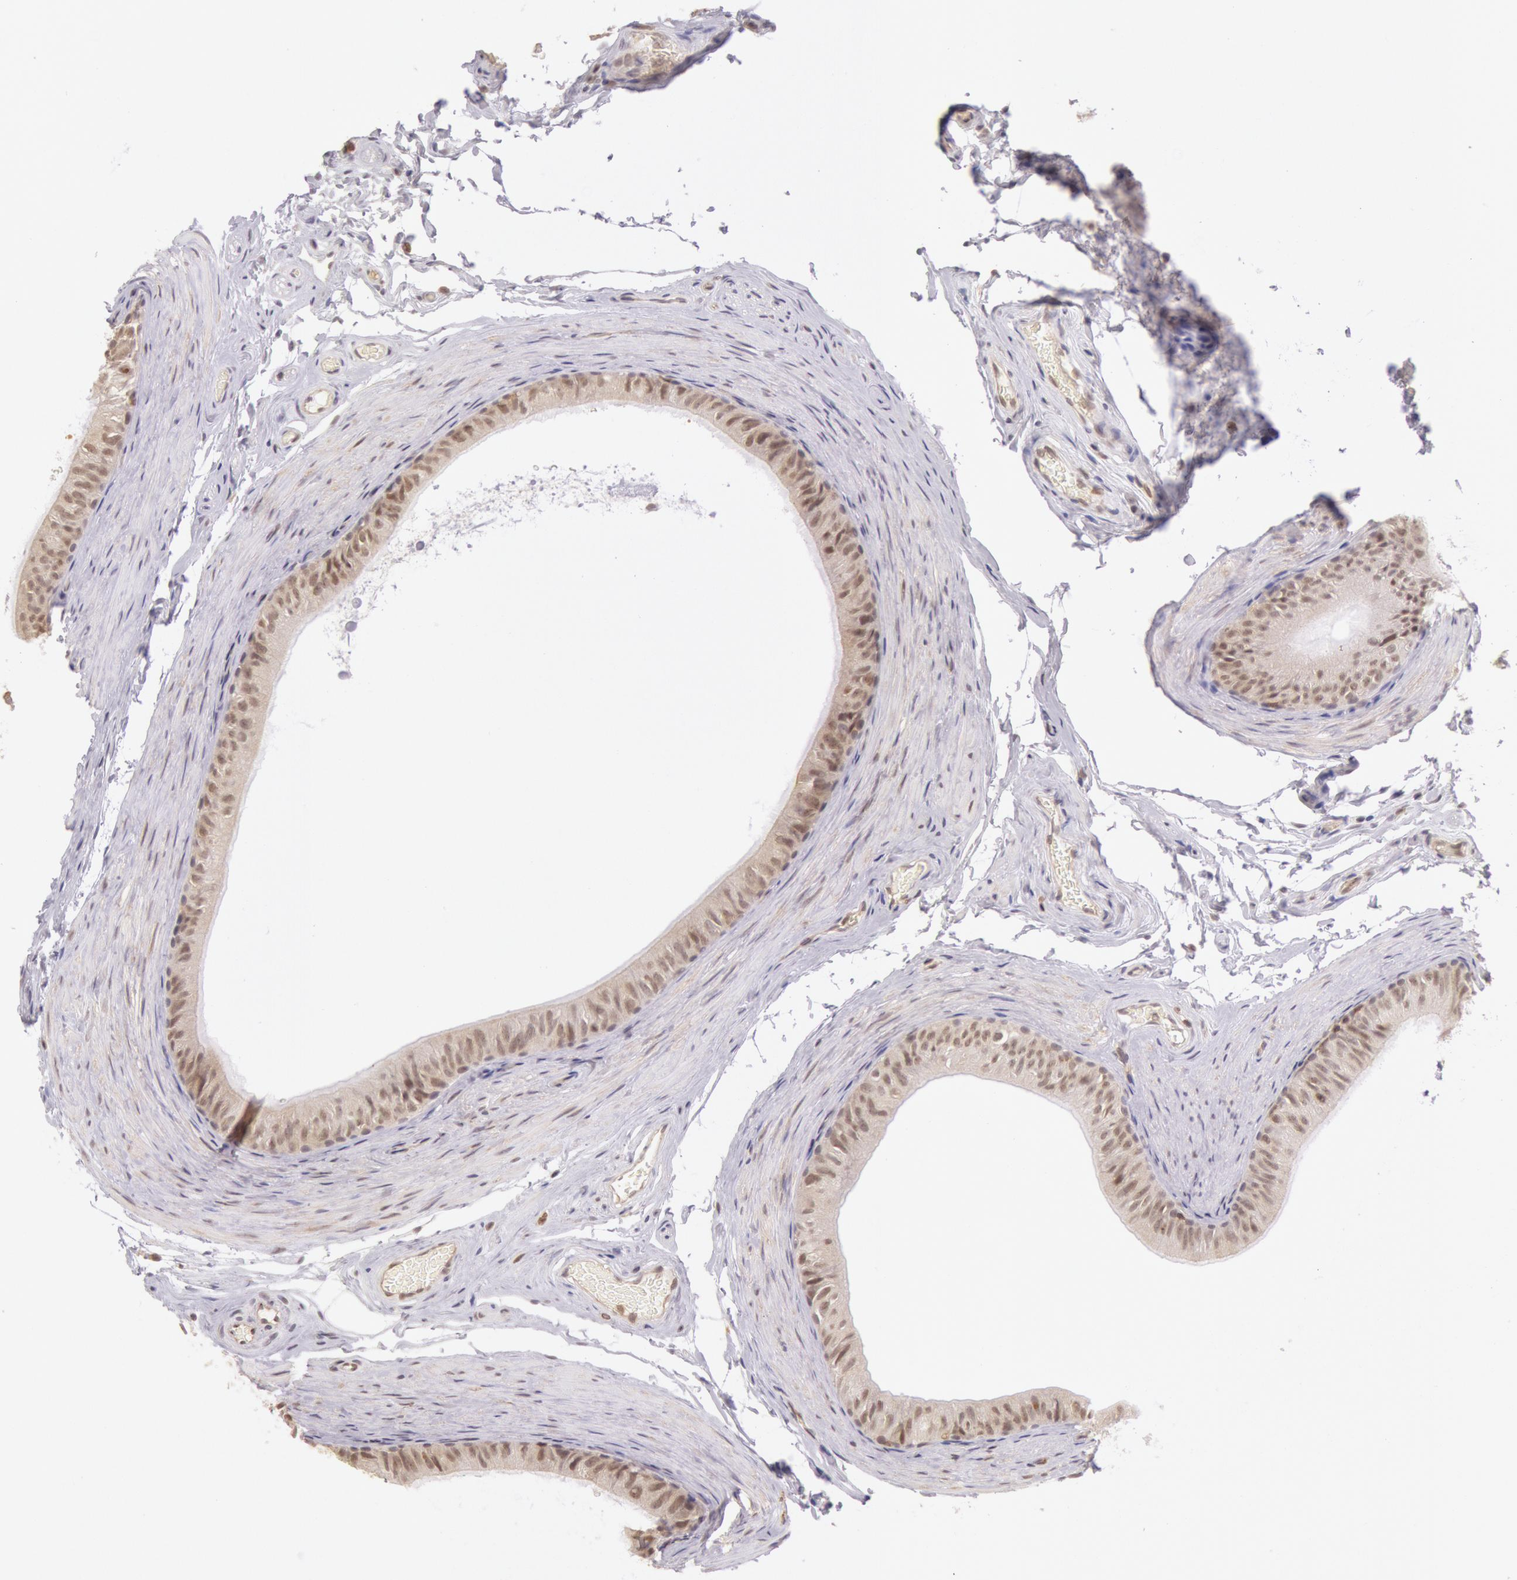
{"staining": {"intensity": "moderate", "quantity": ">75%", "location": "cytoplasmic/membranous,nuclear"}, "tissue": "epididymis", "cell_type": "Glandular cells", "image_type": "normal", "snomed": [{"axis": "morphology", "description": "Normal tissue, NOS"}, {"axis": "topography", "description": "Testis"}, {"axis": "topography", "description": "Epididymis"}], "caption": "Brown immunohistochemical staining in unremarkable human epididymis displays moderate cytoplasmic/membranous,nuclear staining in about >75% of glandular cells.", "gene": "HIF1A", "patient": {"sex": "male", "age": 36}}